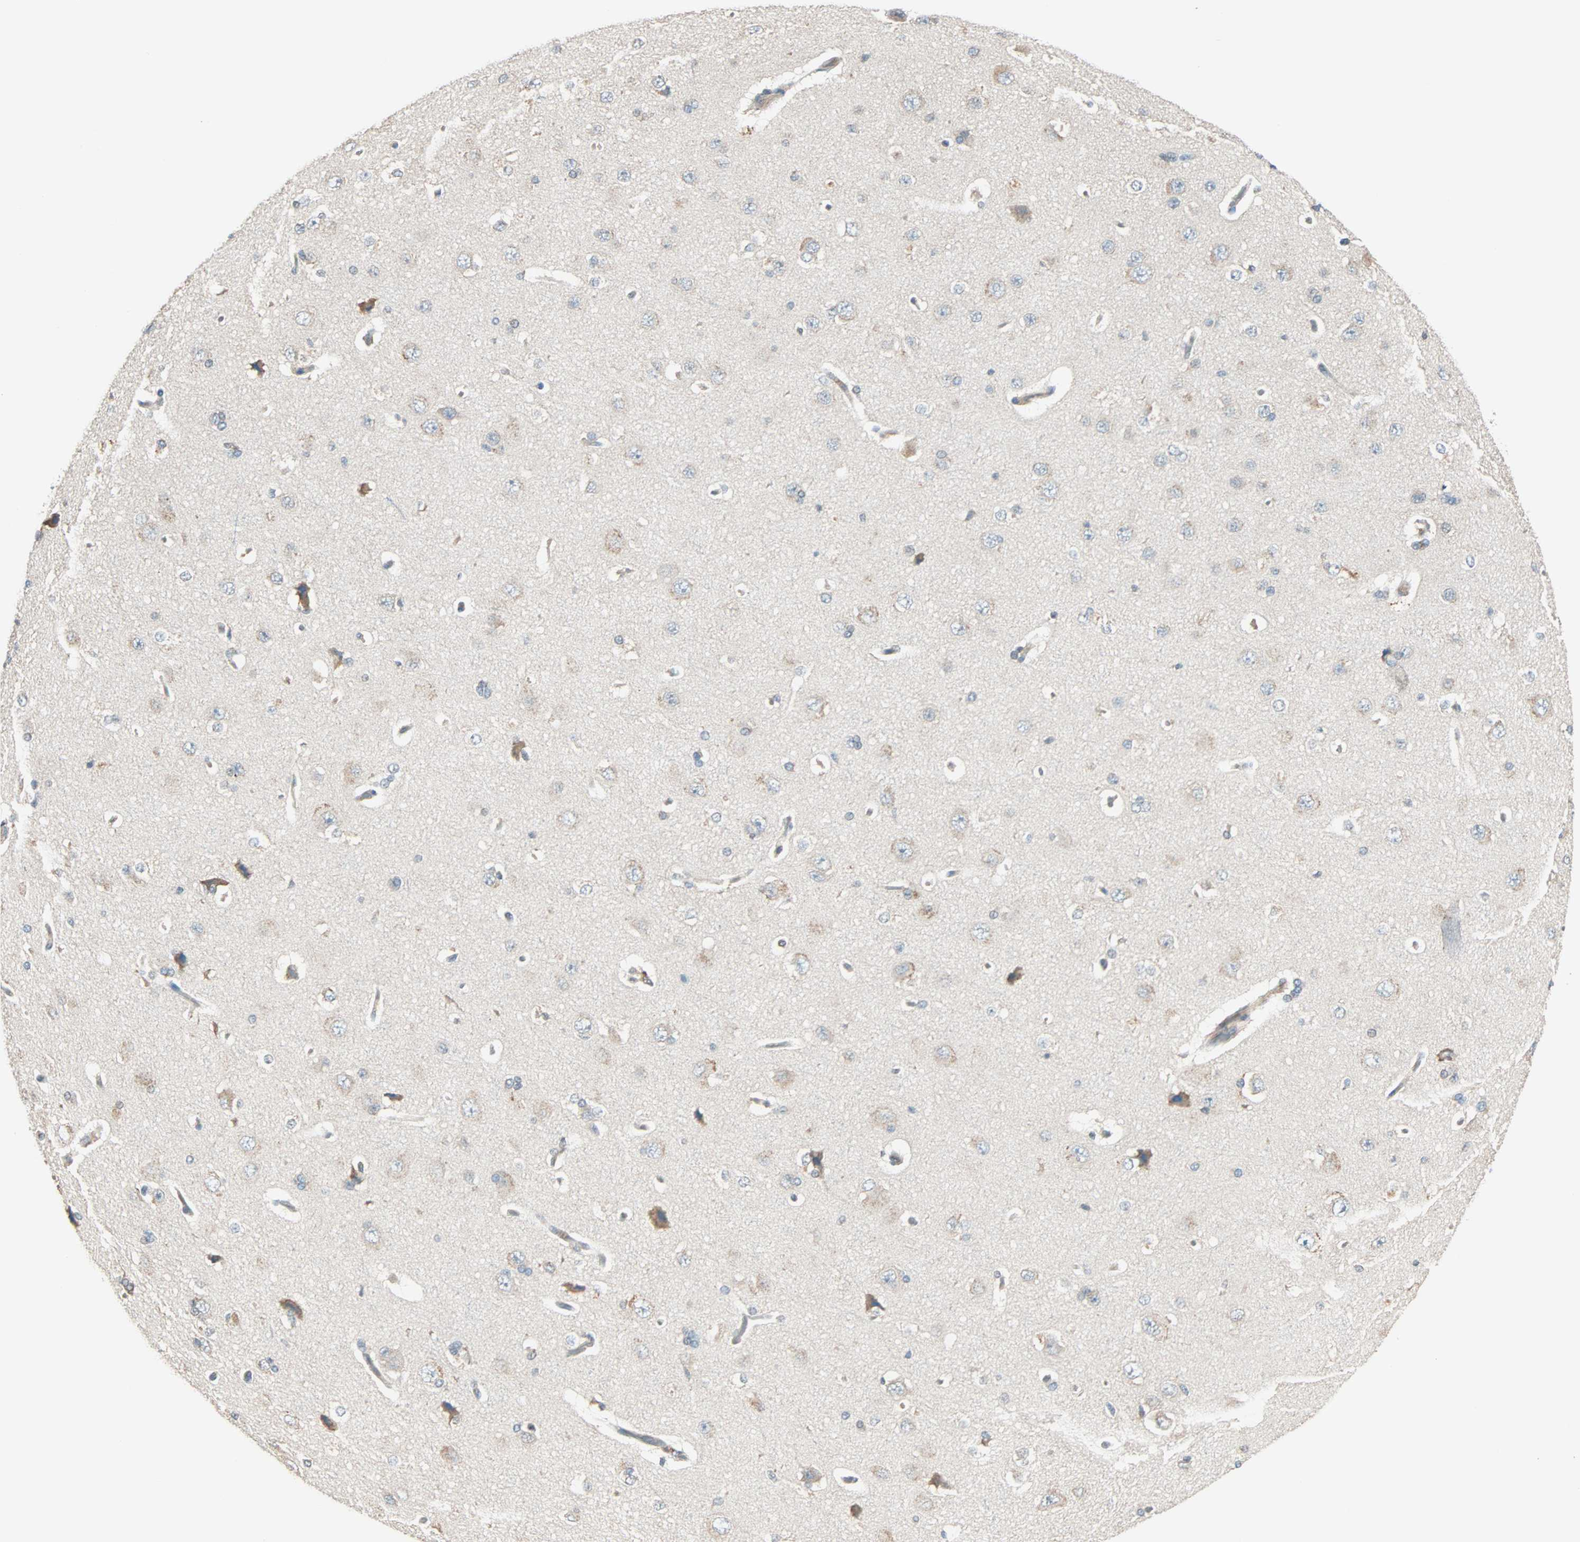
{"staining": {"intensity": "weak", "quantity": "25%-75%", "location": "cytoplasmic/membranous"}, "tissue": "cerebral cortex", "cell_type": "Endothelial cells", "image_type": "normal", "snomed": [{"axis": "morphology", "description": "Normal tissue, NOS"}, {"axis": "topography", "description": "Cerebral cortex"}], "caption": "Immunohistochemistry (IHC) histopathology image of unremarkable cerebral cortex: cerebral cortex stained using immunohistochemistry (IHC) shows low levels of weak protein expression localized specifically in the cytoplasmic/membranous of endothelial cells, appearing as a cytoplasmic/membranous brown color.", "gene": "MAP3K21", "patient": {"sex": "female", "age": 45}}